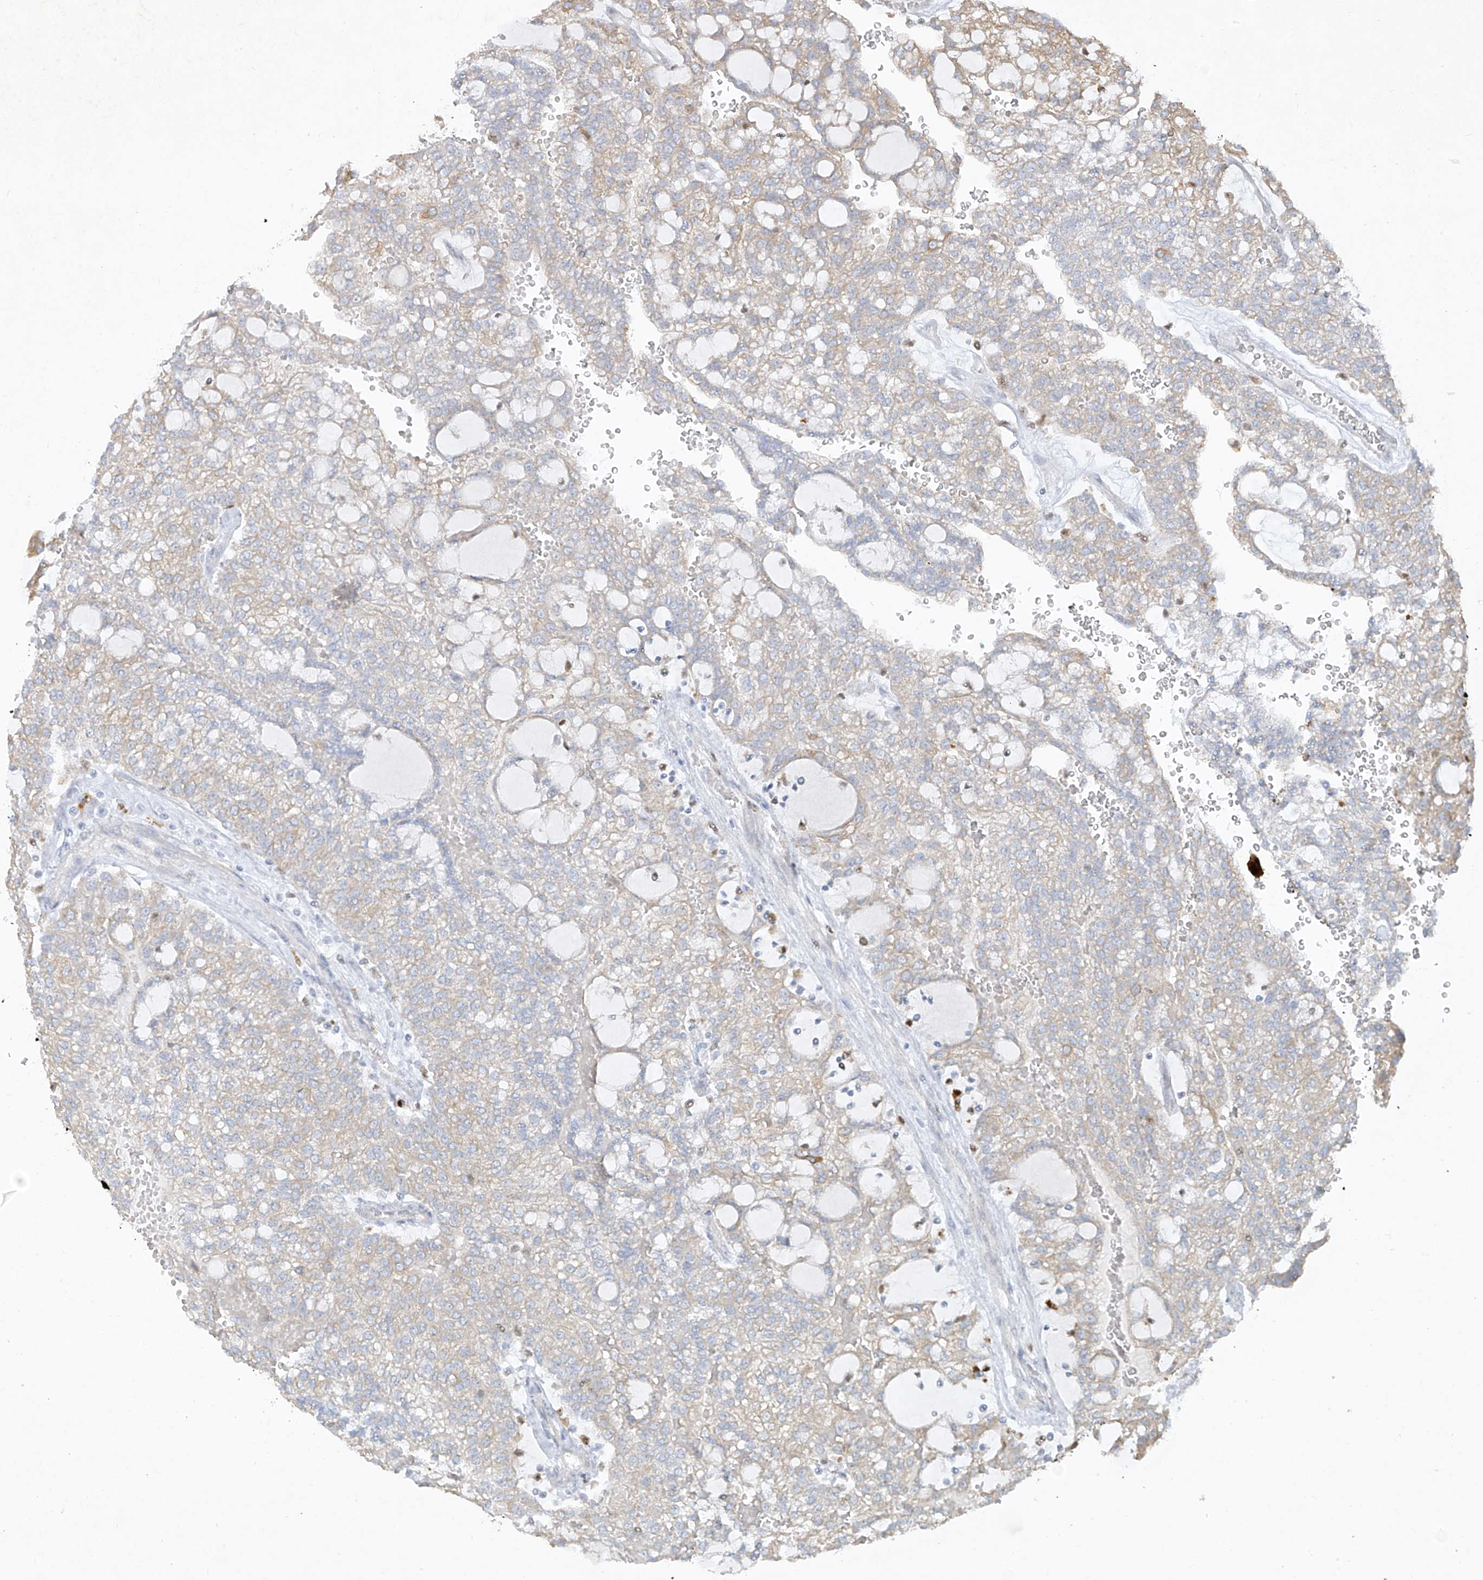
{"staining": {"intensity": "weak", "quantity": ">75%", "location": "cytoplasmic/membranous"}, "tissue": "renal cancer", "cell_type": "Tumor cells", "image_type": "cancer", "snomed": [{"axis": "morphology", "description": "Adenocarcinoma, NOS"}, {"axis": "topography", "description": "Kidney"}], "caption": "Tumor cells display low levels of weak cytoplasmic/membranous staining in approximately >75% of cells in human renal cancer (adenocarcinoma).", "gene": "TUBE1", "patient": {"sex": "male", "age": 63}}